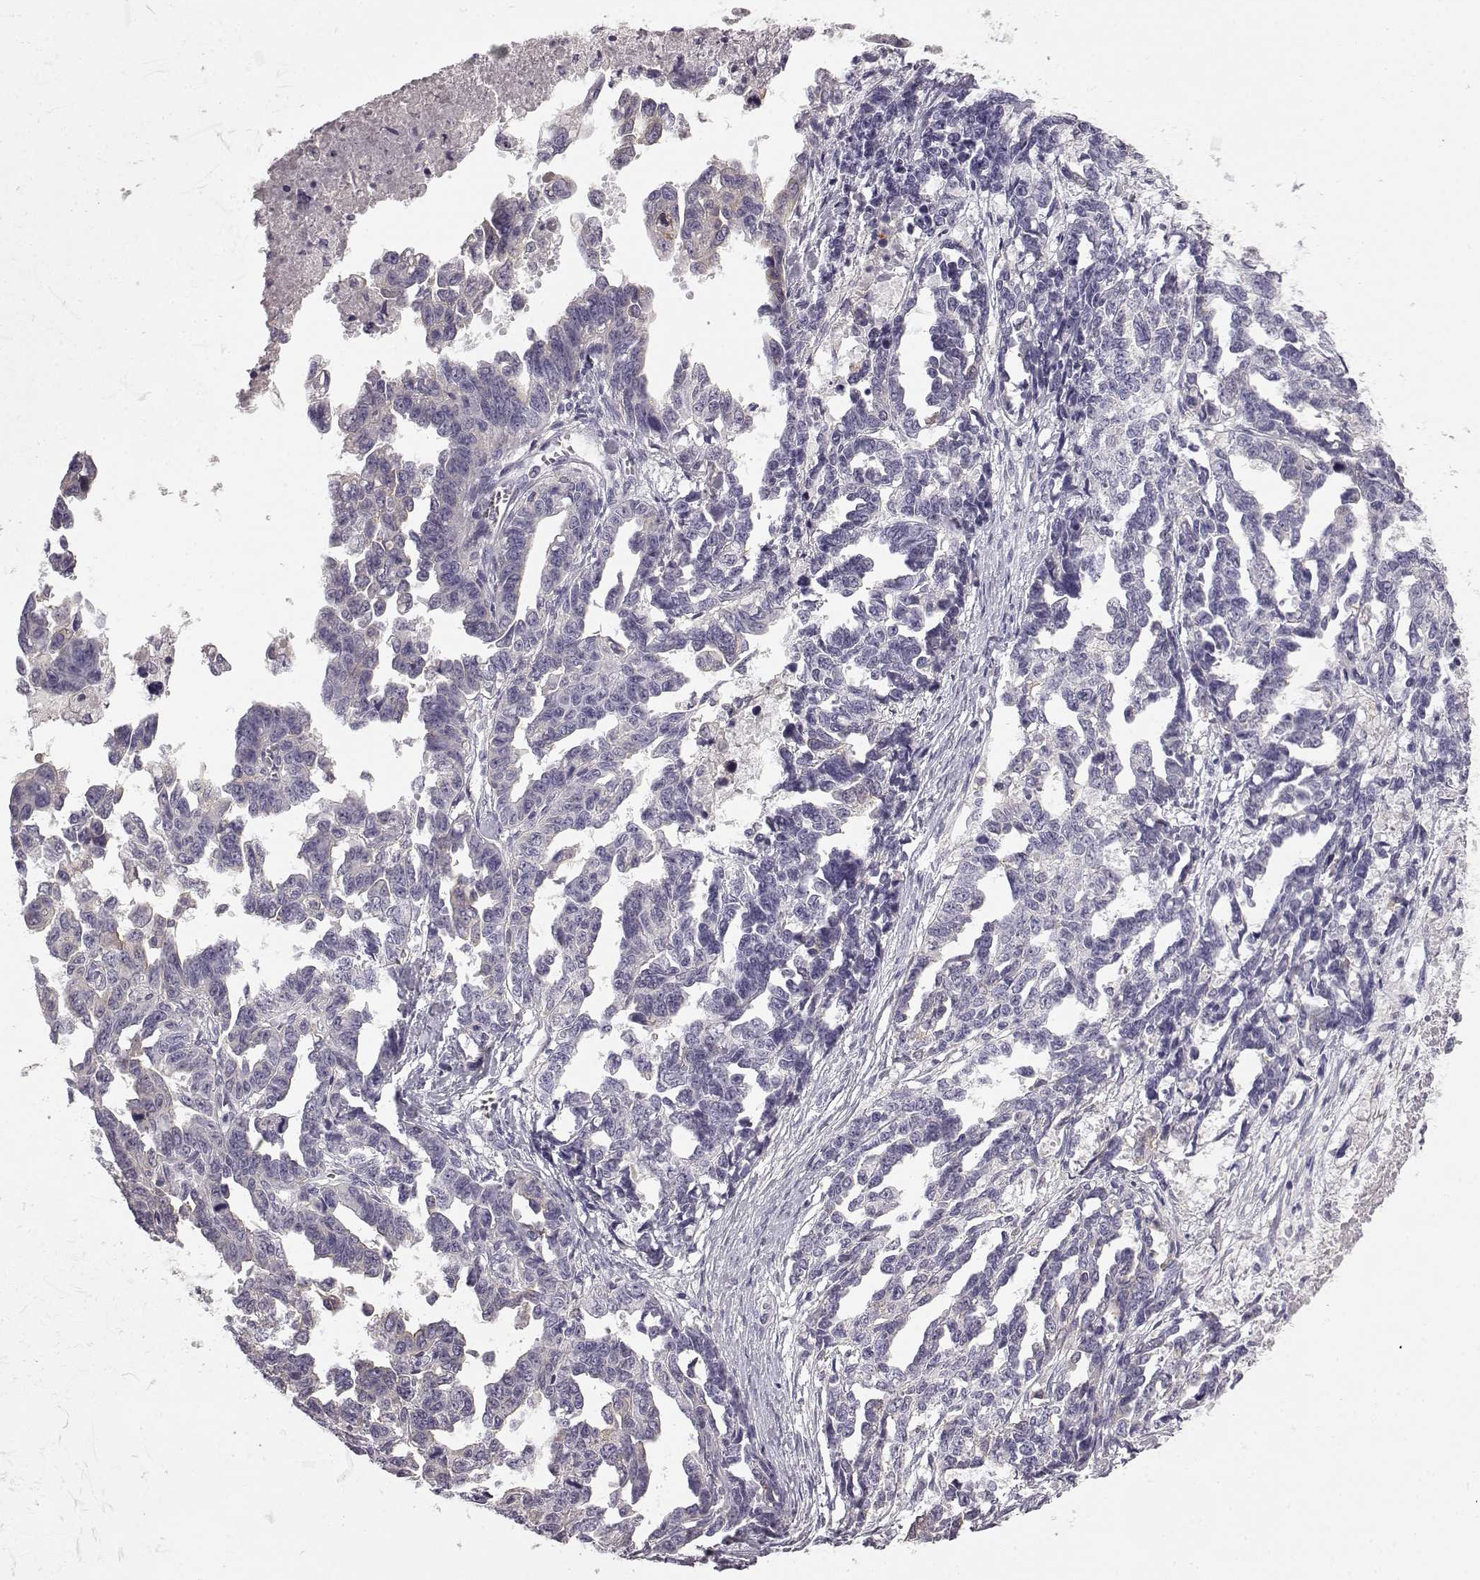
{"staining": {"intensity": "negative", "quantity": "none", "location": "none"}, "tissue": "ovarian cancer", "cell_type": "Tumor cells", "image_type": "cancer", "snomed": [{"axis": "morphology", "description": "Cystadenocarcinoma, serous, NOS"}, {"axis": "topography", "description": "Ovary"}], "caption": "Immunohistochemistry of human ovarian cancer (serous cystadenocarcinoma) demonstrates no expression in tumor cells. (IHC, brightfield microscopy, high magnification).", "gene": "KRT85", "patient": {"sex": "female", "age": 69}}